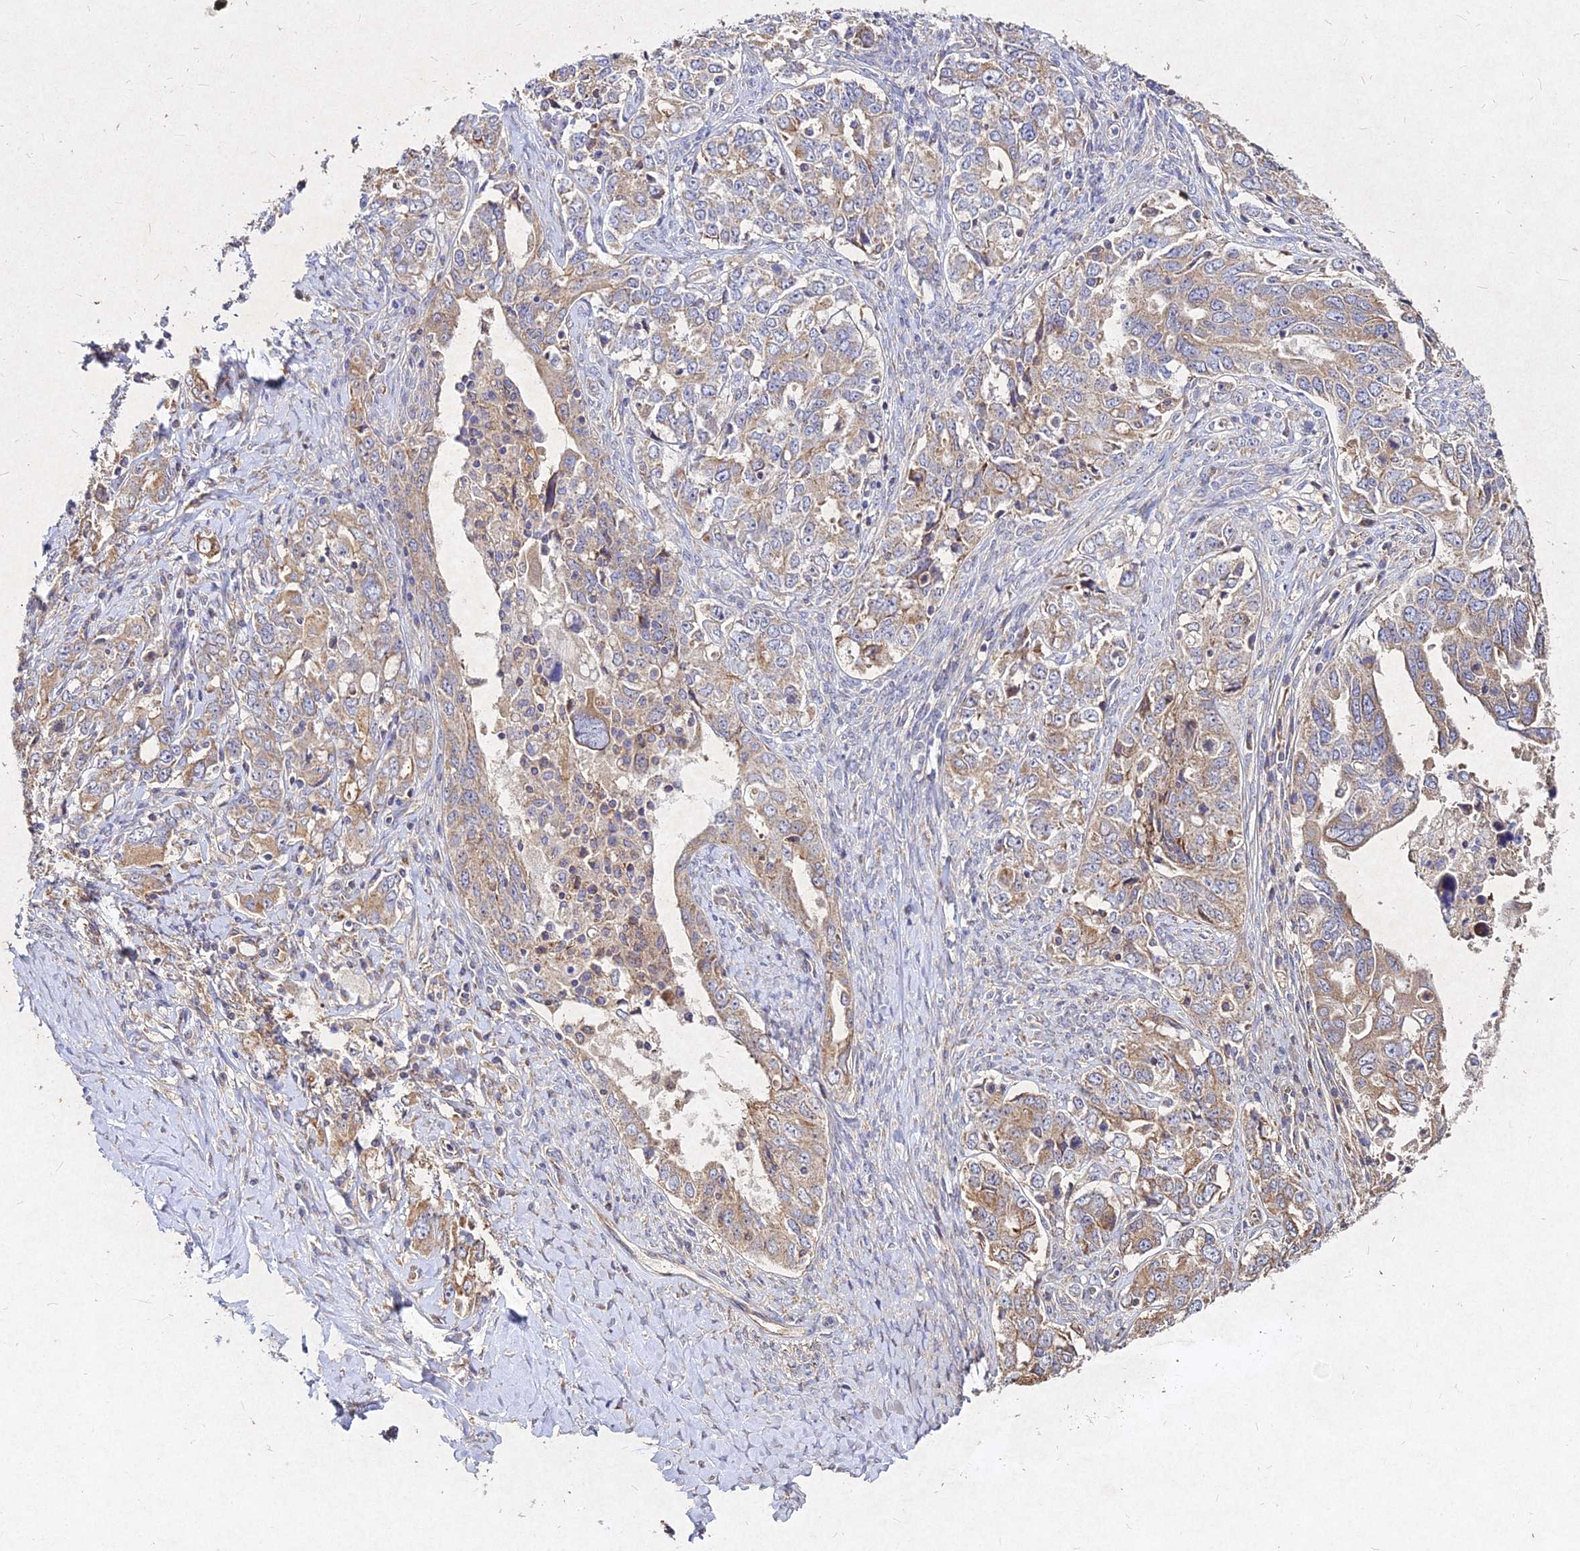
{"staining": {"intensity": "weak", "quantity": ">75%", "location": "cytoplasmic/membranous"}, "tissue": "ovarian cancer", "cell_type": "Tumor cells", "image_type": "cancer", "snomed": [{"axis": "morphology", "description": "Carcinoma, endometroid"}, {"axis": "topography", "description": "Ovary"}], "caption": "About >75% of tumor cells in ovarian cancer (endometroid carcinoma) display weak cytoplasmic/membranous protein staining as visualized by brown immunohistochemical staining.", "gene": "SKA1", "patient": {"sex": "female", "age": 62}}